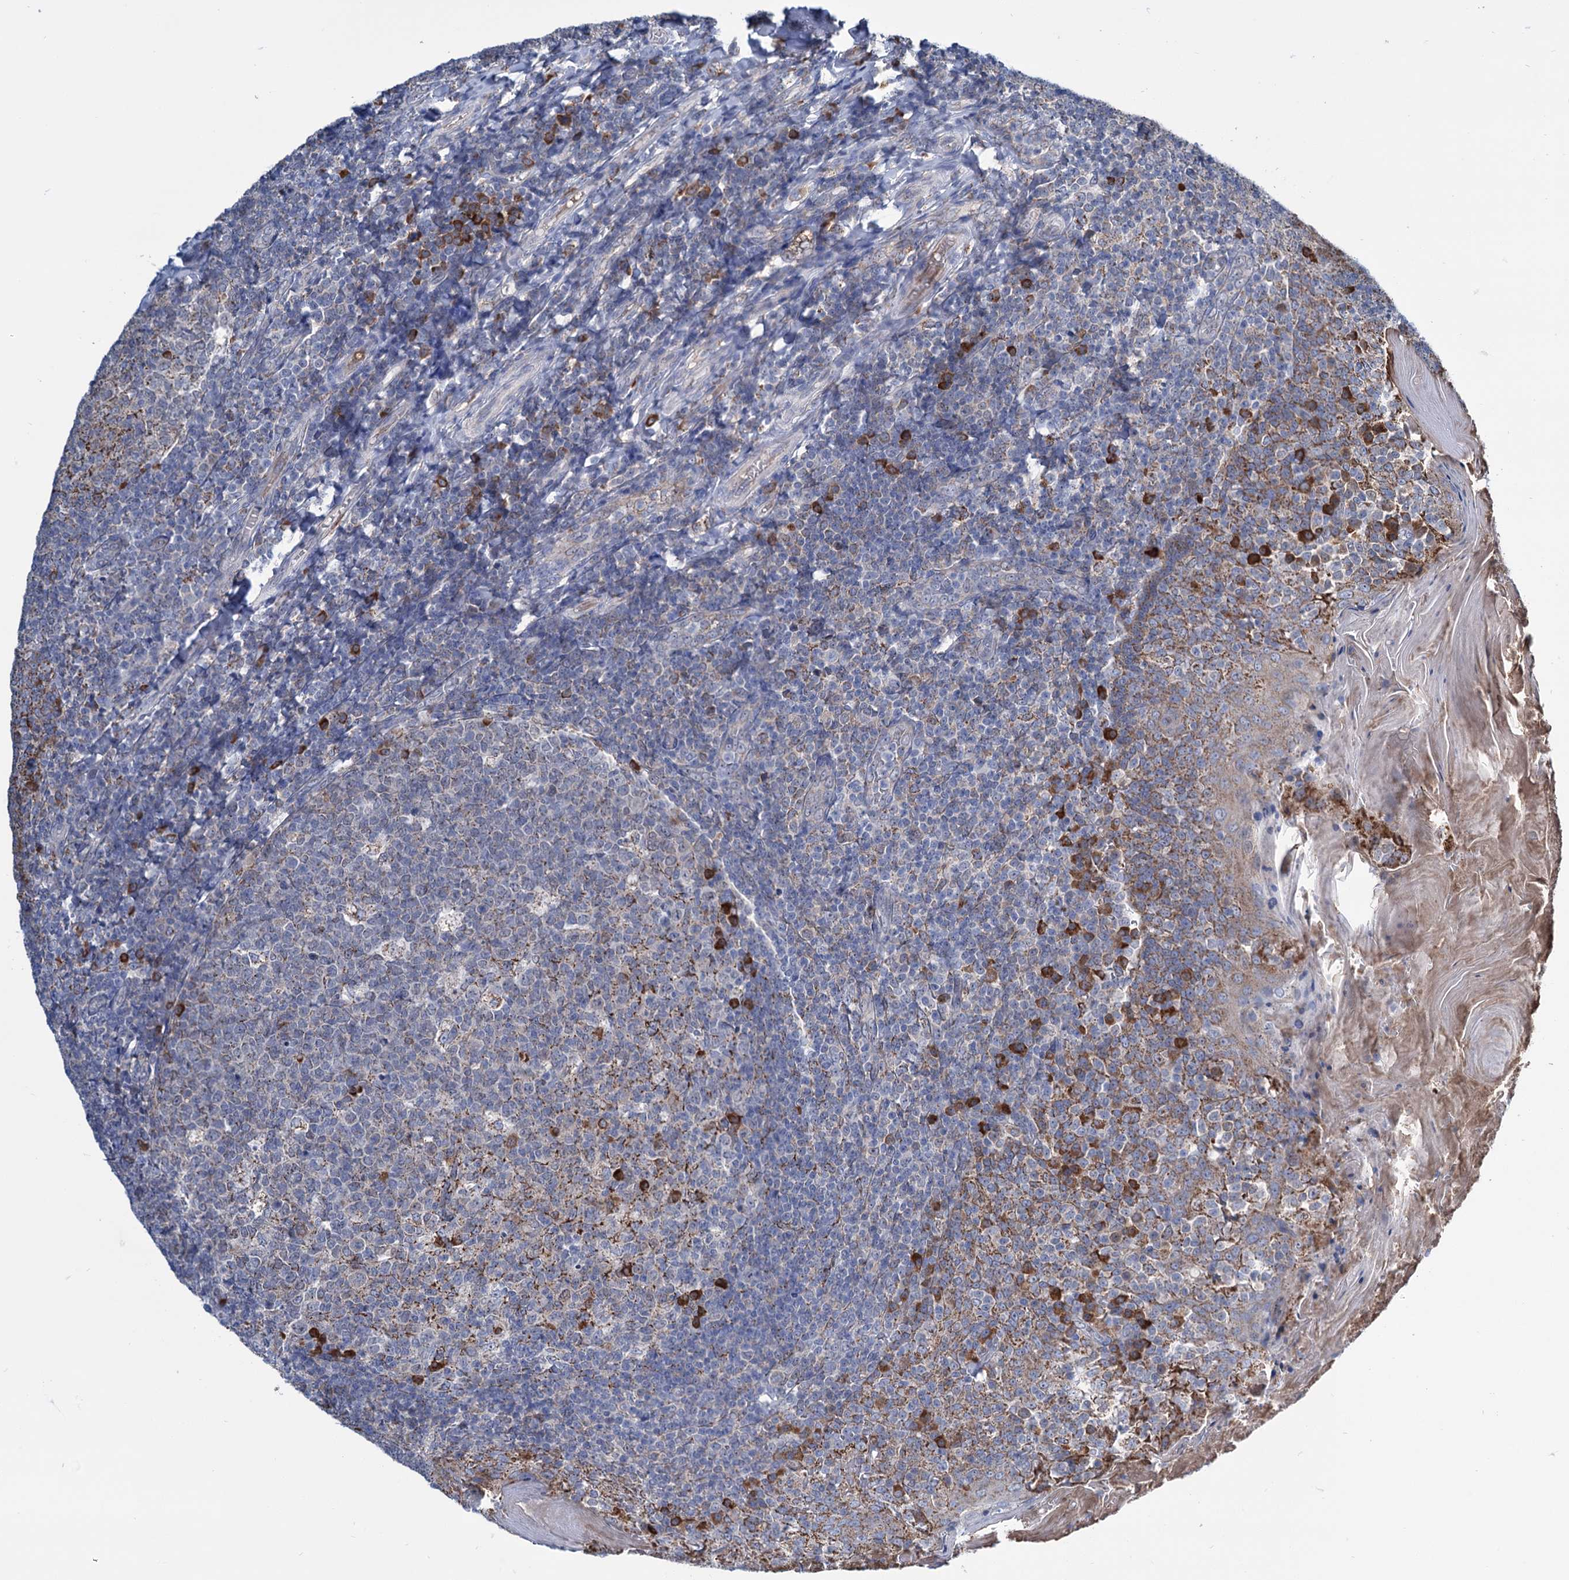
{"staining": {"intensity": "strong", "quantity": "<25%", "location": "cytoplasmic/membranous"}, "tissue": "tonsil", "cell_type": "Germinal center cells", "image_type": "normal", "snomed": [{"axis": "morphology", "description": "Normal tissue, NOS"}, {"axis": "topography", "description": "Tonsil"}], "caption": "A histopathology image showing strong cytoplasmic/membranous positivity in about <25% of germinal center cells in normal tonsil, as visualized by brown immunohistochemical staining.", "gene": "LPIN1", "patient": {"sex": "female", "age": 19}}